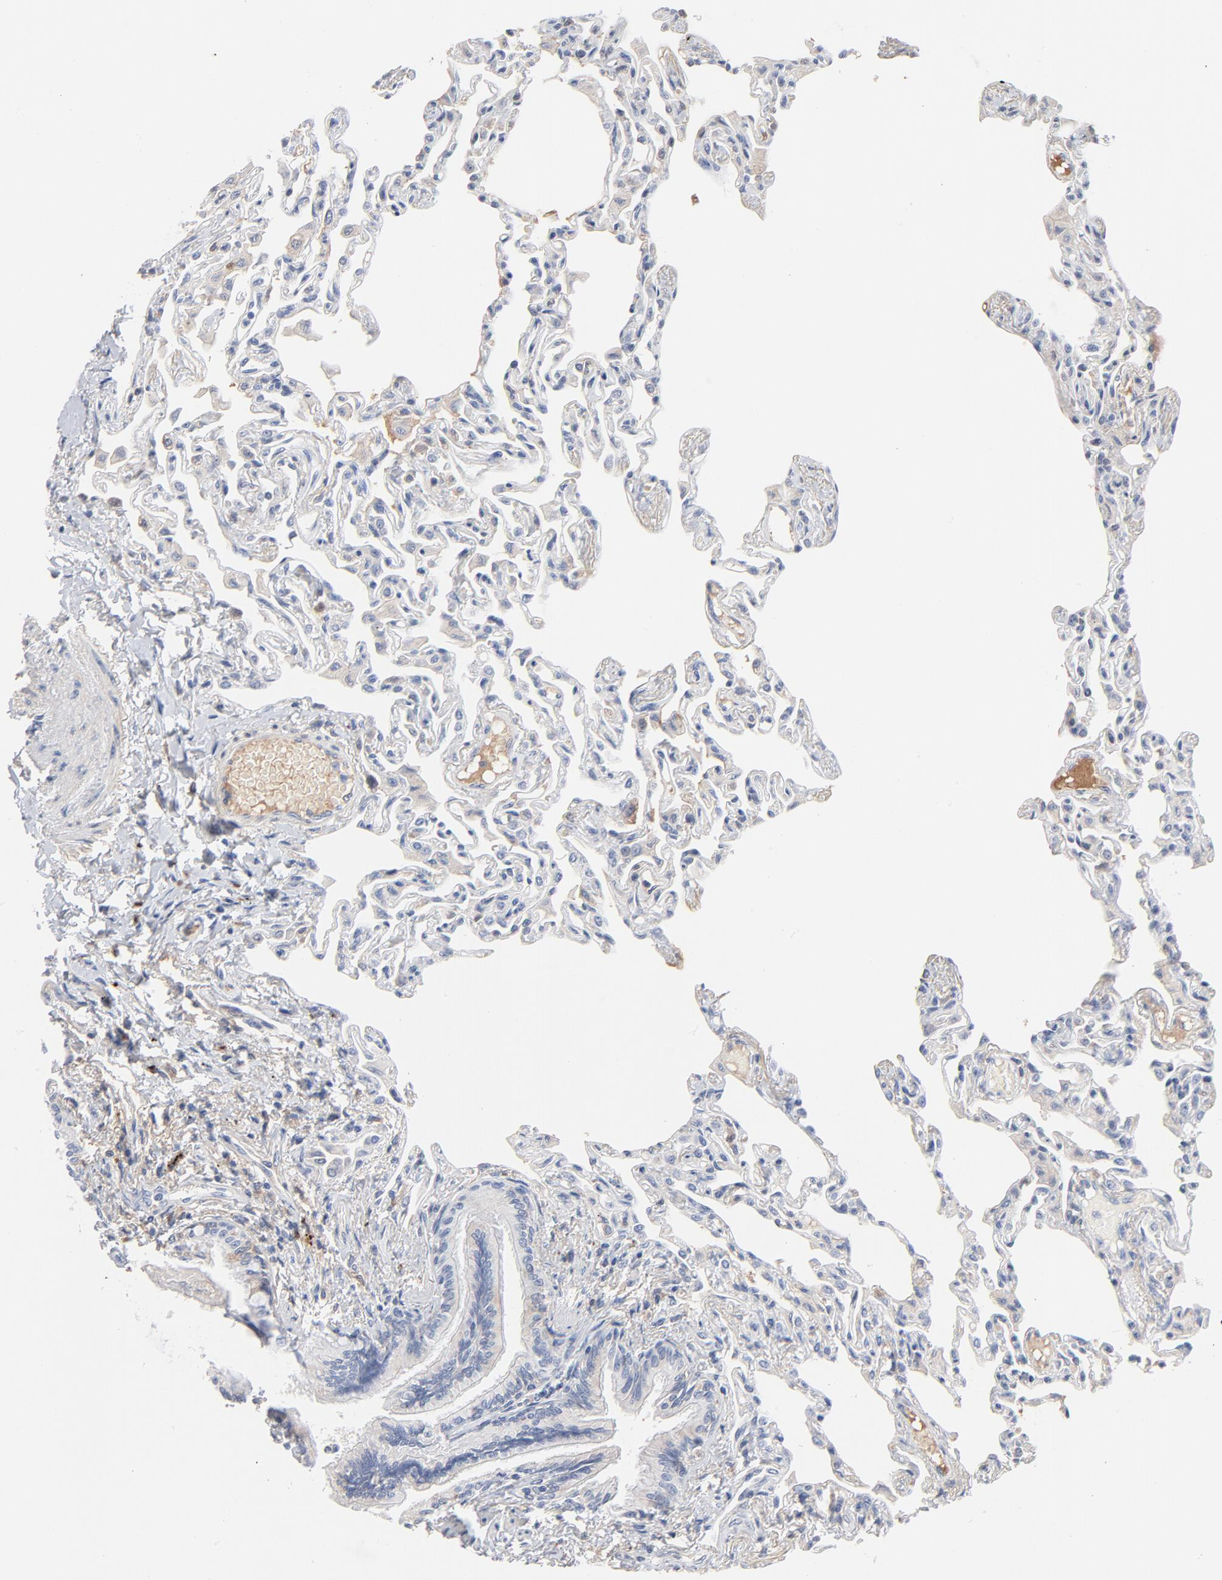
{"staining": {"intensity": "negative", "quantity": "none", "location": "none"}, "tissue": "lung", "cell_type": "Alveolar cells", "image_type": "normal", "snomed": [{"axis": "morphology", "description": "Normal tissue, NOS"}, {"axis": "topography", "description": "Lung"}], "caption": "Immunohistochemistry (IHC) micrograph of benign lung: human lung stained with DAB (3,3'-diaminobenzidine) exhibits no significant protein positivity in alveolar cells. (DAB (3,3'-diaminobenzidine) immunohistochemistry, high magnification).", "gene": "SERPINA4", "patient": {"sex": "female", "age": 49}}